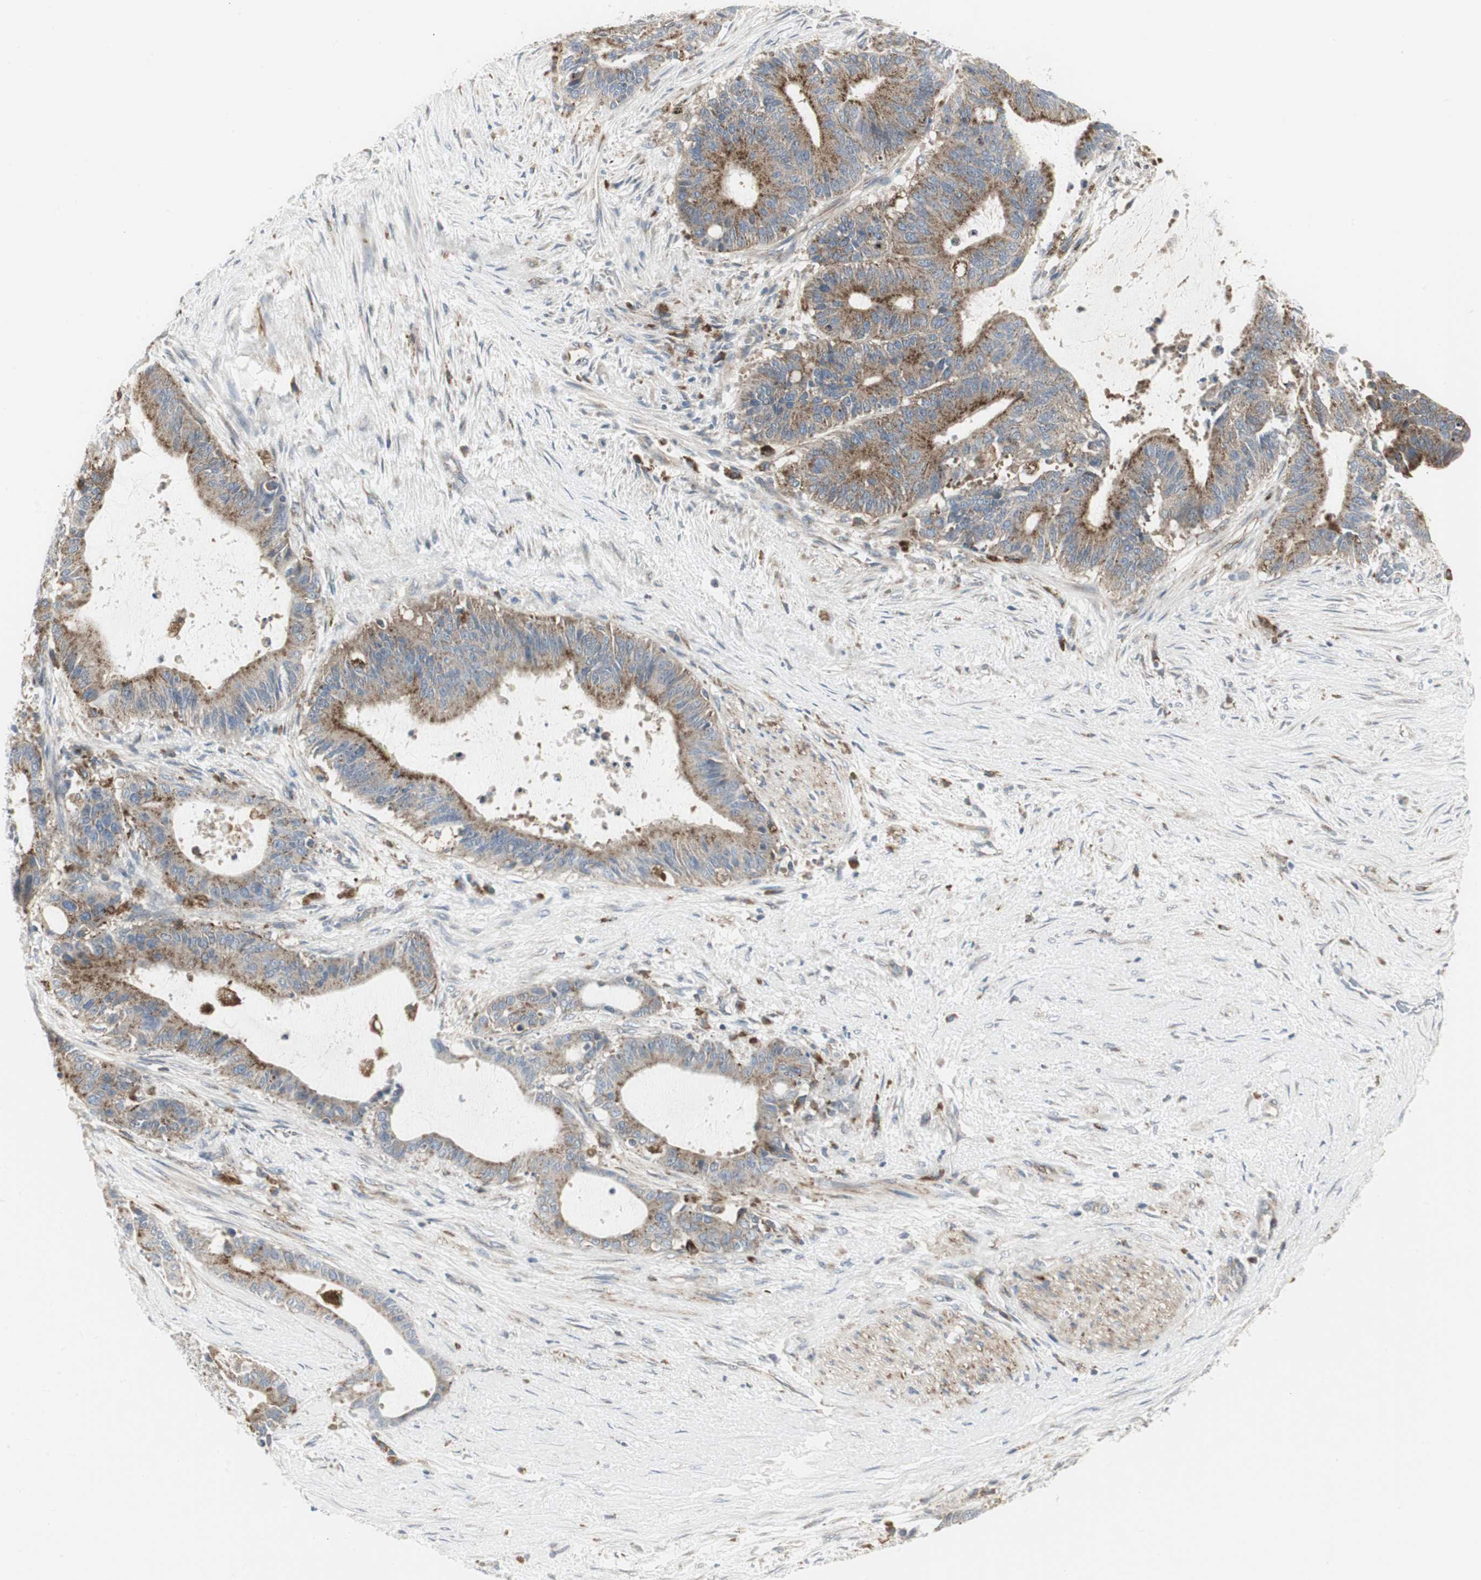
{"staining": {"intensity": "strong", "quantity": ">75%", "location": "cytoplasmic/membranous"}, "tissue": "liver cancer", "cell_type": "Tumor cells", "image_type": "cancer", "snomed": [{"axis": "morphology", "description": "Cholangiocarcinoma"}, {"axis": "topography", "description": "Liver"}], "caption": "DAB immunohistochemical staining of human liver cancer (cholangiocarcinoma) reveals strong cytoplasmic/membranous protein positivity in about >75% of tumor cells.", "gene": "ATP6V1B2", "patient": {"sex": "female", "age": 73}}